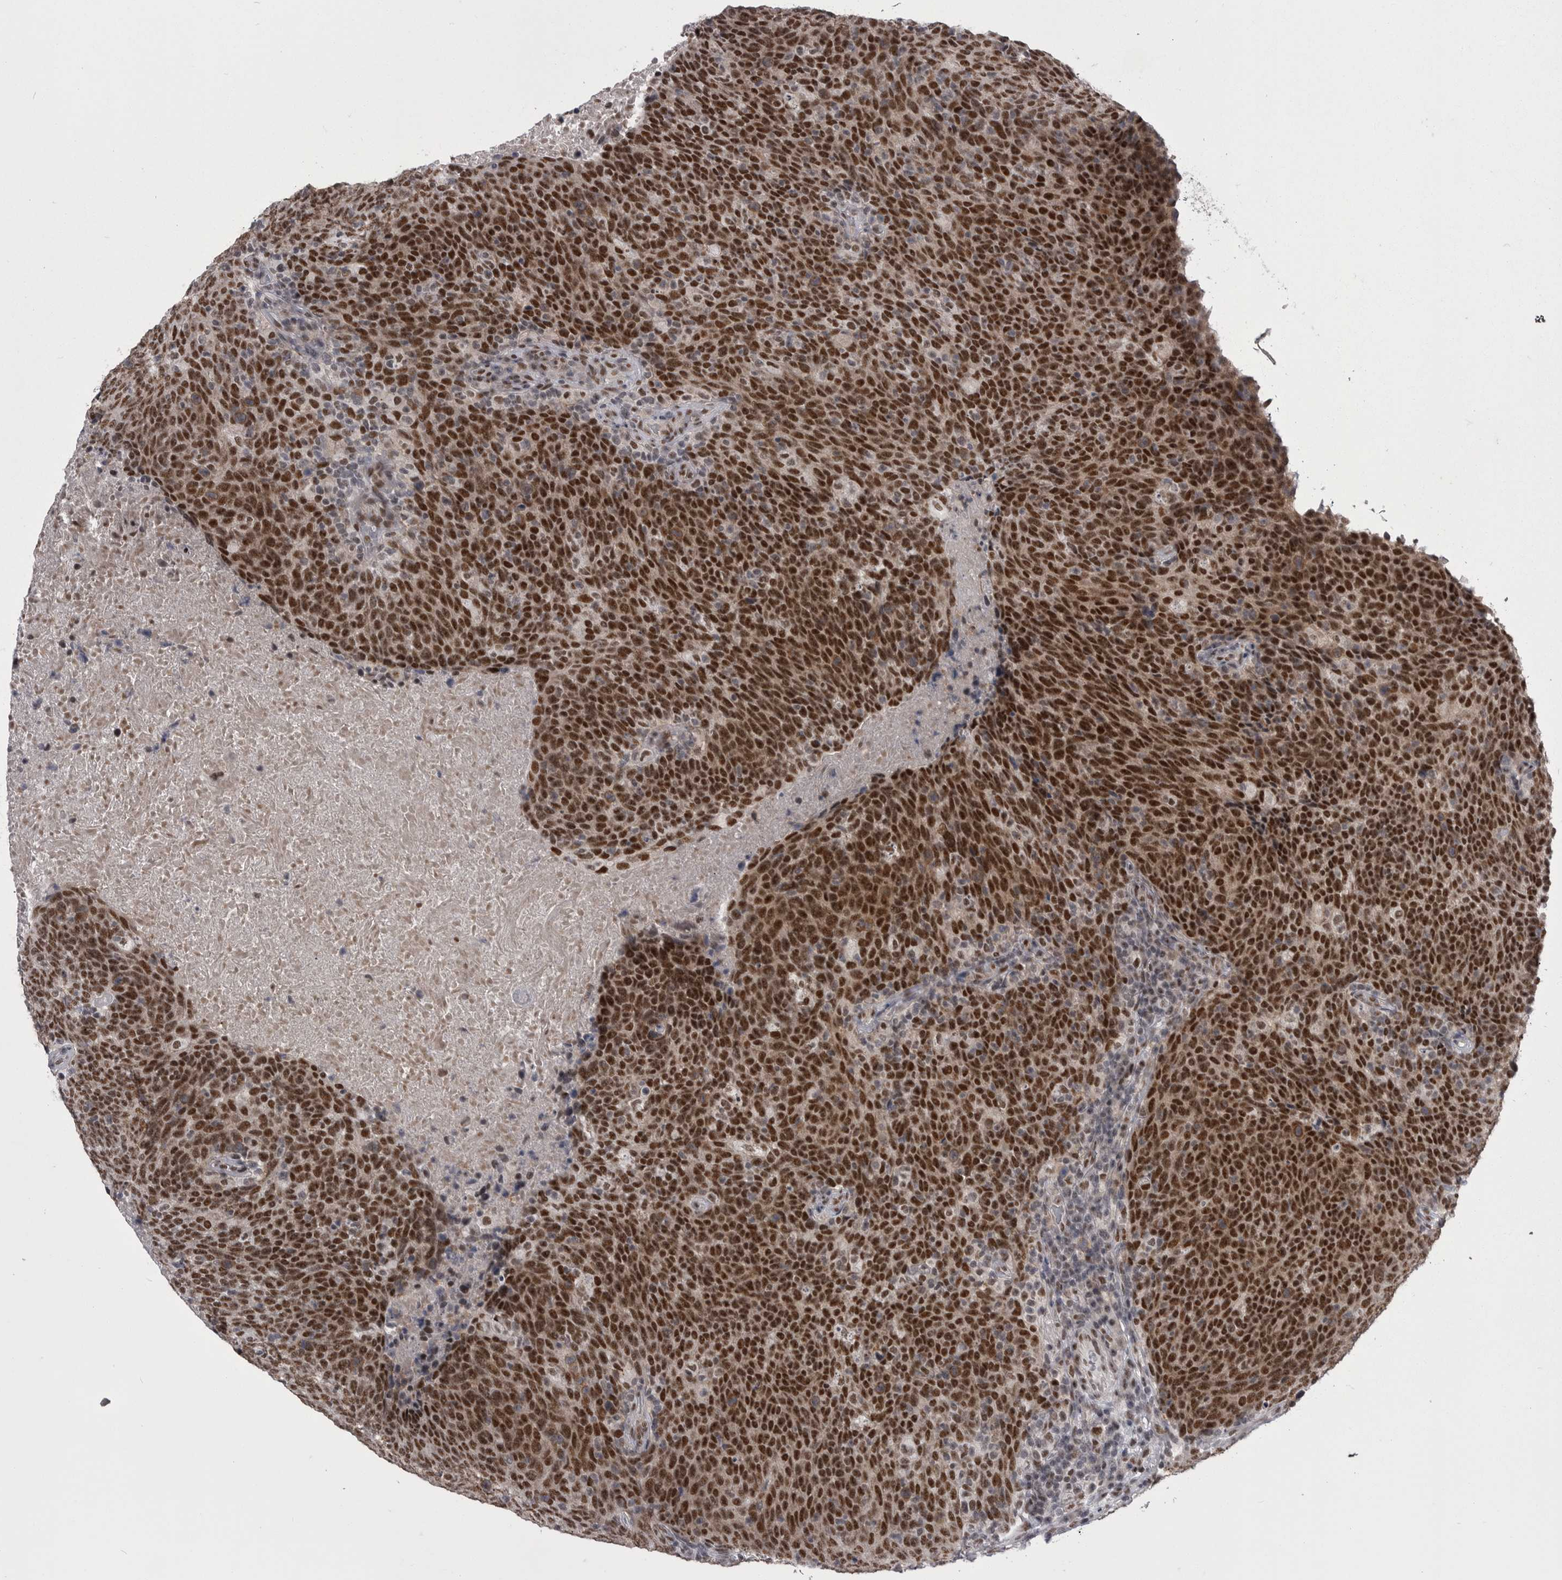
{"staining": {"intensity": "strong", "quantity": ">75%", "location": "nuclear"}, "tissue": "head and neck cancer", "cell_type": "Tumor cells", "image_type": "cancer", "snomed": [{"axis": "morphology", "description": "Squamous cell carcinoma, NOS"}, {"axis": "morphology", "description": "Squamous cell carcinoma, metastatic, NOS"}, {"axis": "topography", "description": "Lymph node"}, {"axis": "topography", "description": "Head-Neck"}], "caption": "DAB immunohistochemical staining of head and neck cancer exhibits strong nuclear protein expression in approximately >75% of tumor cells.", "gene": "MEPCE", "patient": {"sex": "male", "age": 62}}